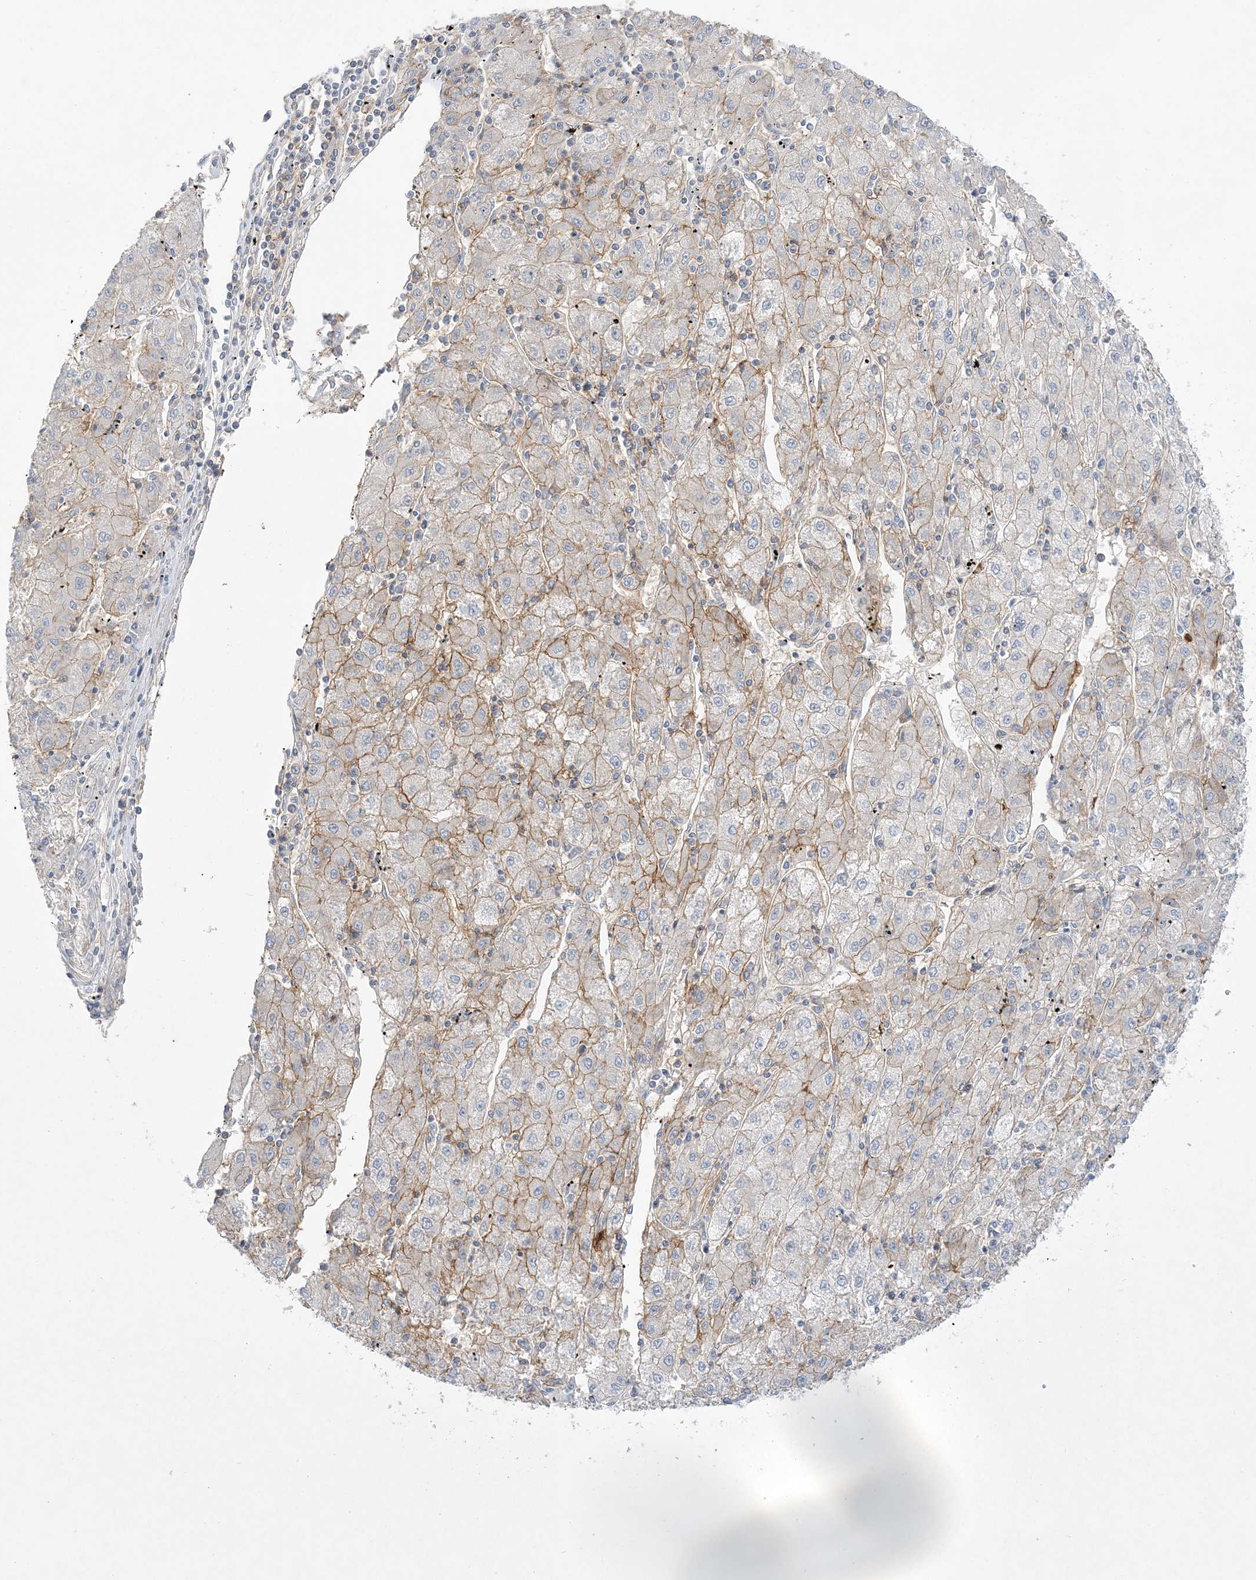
{"staining": {"intensity": "moderate", "quantity": ">75%", "location": "cytoplasmic/membranous"}, "tissue": "liver cancer", "cell_type": "Tumor cells", "image_type": "cancer", "snomed": [{"axis": "morphology", "description": "Carcinoma, Hepatocellular, NOS"}, {"axis": "topography", "description": "Liver"}], "caption": "Immunohistochemistry (DAB (3,3'-diaminobenzidine)) staining of human liver hepatocellular carcinoma exhibits moderate cytoplasmic/membranous protein expression in approximately >75% of tumor cells.", "gene": "ADAMTS12", "patient": {"sex": "male", "age": 72}}